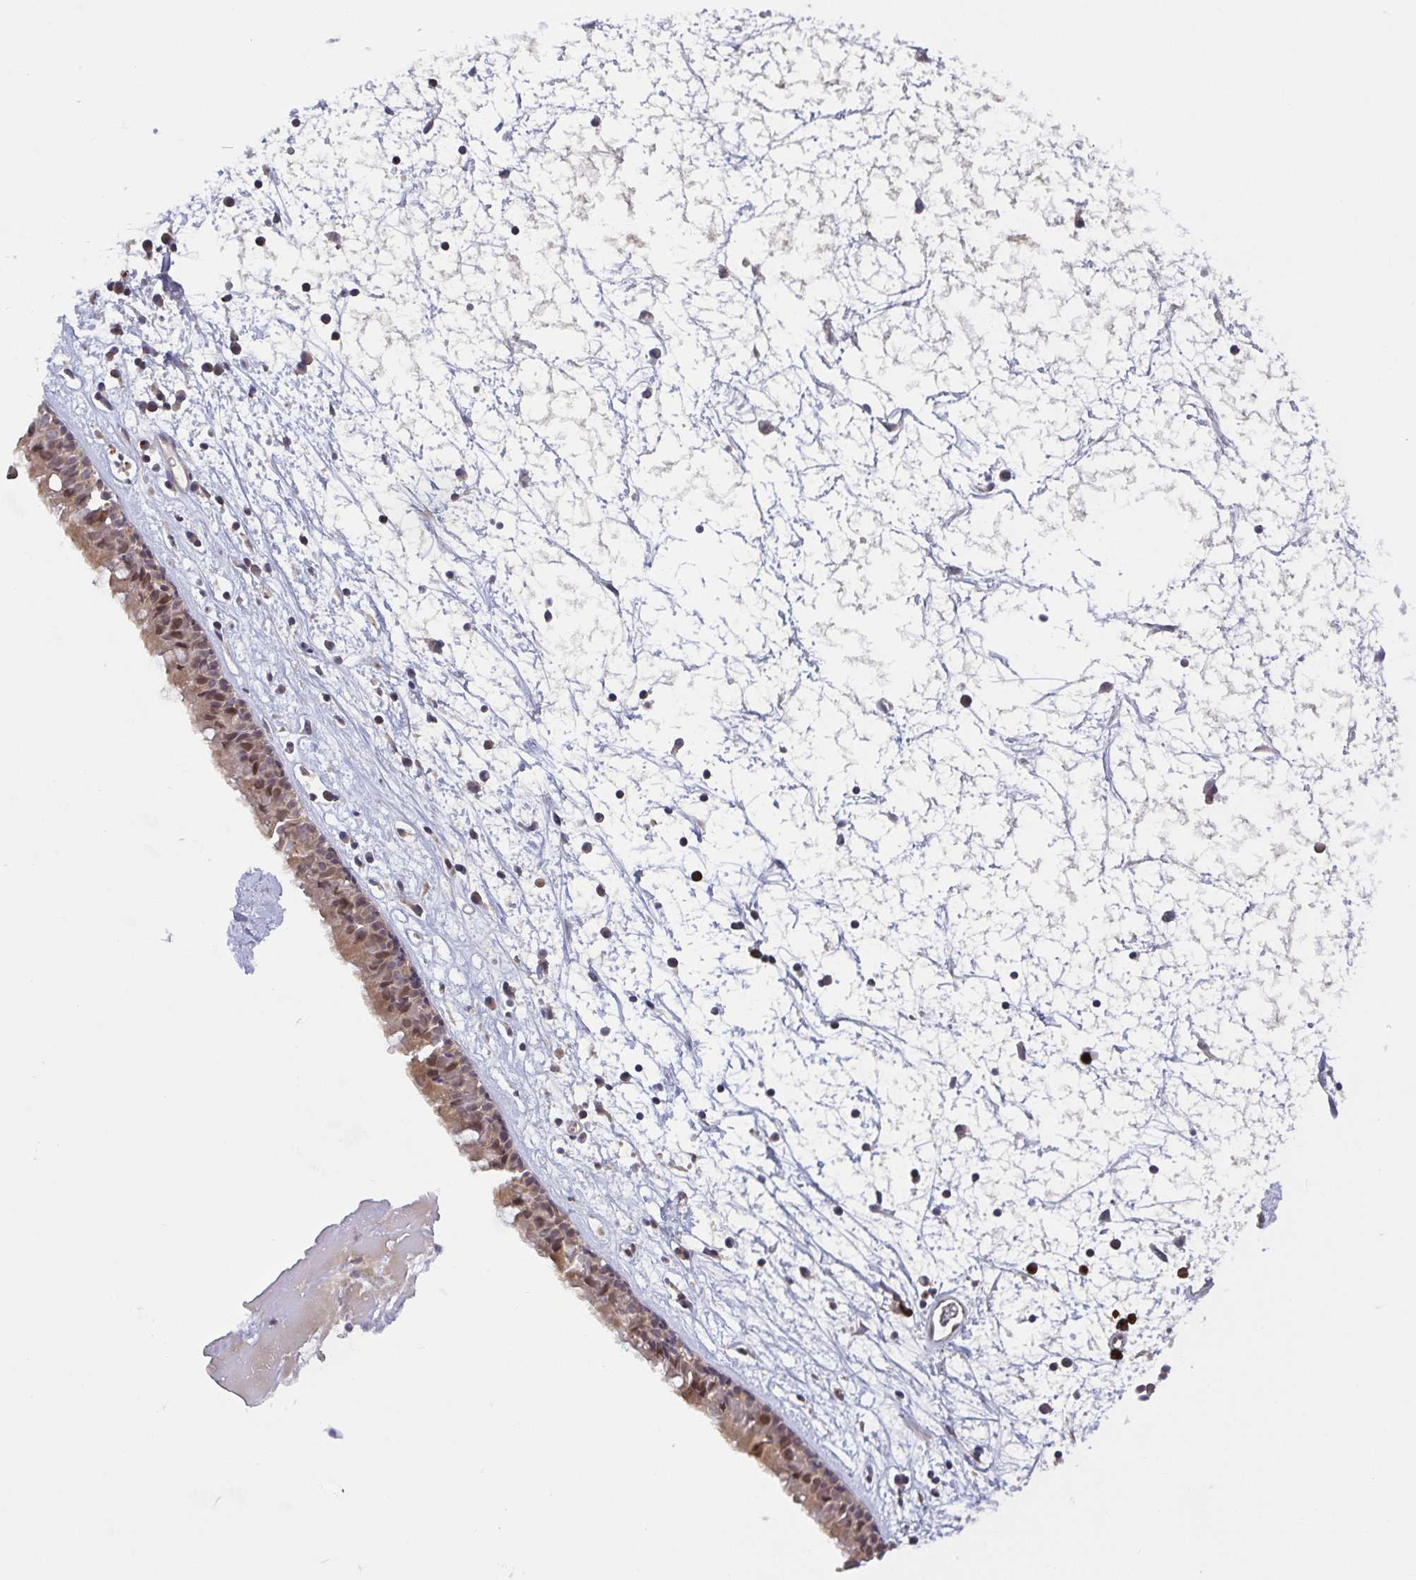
{"staining": {"intensity": "moderate", "quantity": ">75%", "location": "cytoplasmic/membranous,nuclear"}, "tissue": "nasopharynx", "cell_type": "Respiratory epithelial cells", "image_type": "normal", "snomed": [{"axis": "morphology", "description": "Normal tissue, NOS"}, {"axis": "topography", "description": "Nasopharynx"}], "caption": "IHC of unremarkable nasopharynx reveals medium levels of moderate cytoplasmic/membranous,nuclear positivity in approximately >75% of respiratory epithelial cells. The protein is stained brown, and the nuclei are stained in blue (DAB (3,3'-diaminobenzidine) IHC with brightfield microscopy, high magnification).", "gene": "OSBPL7", "patient": {"sex": "male", "age": 24}}